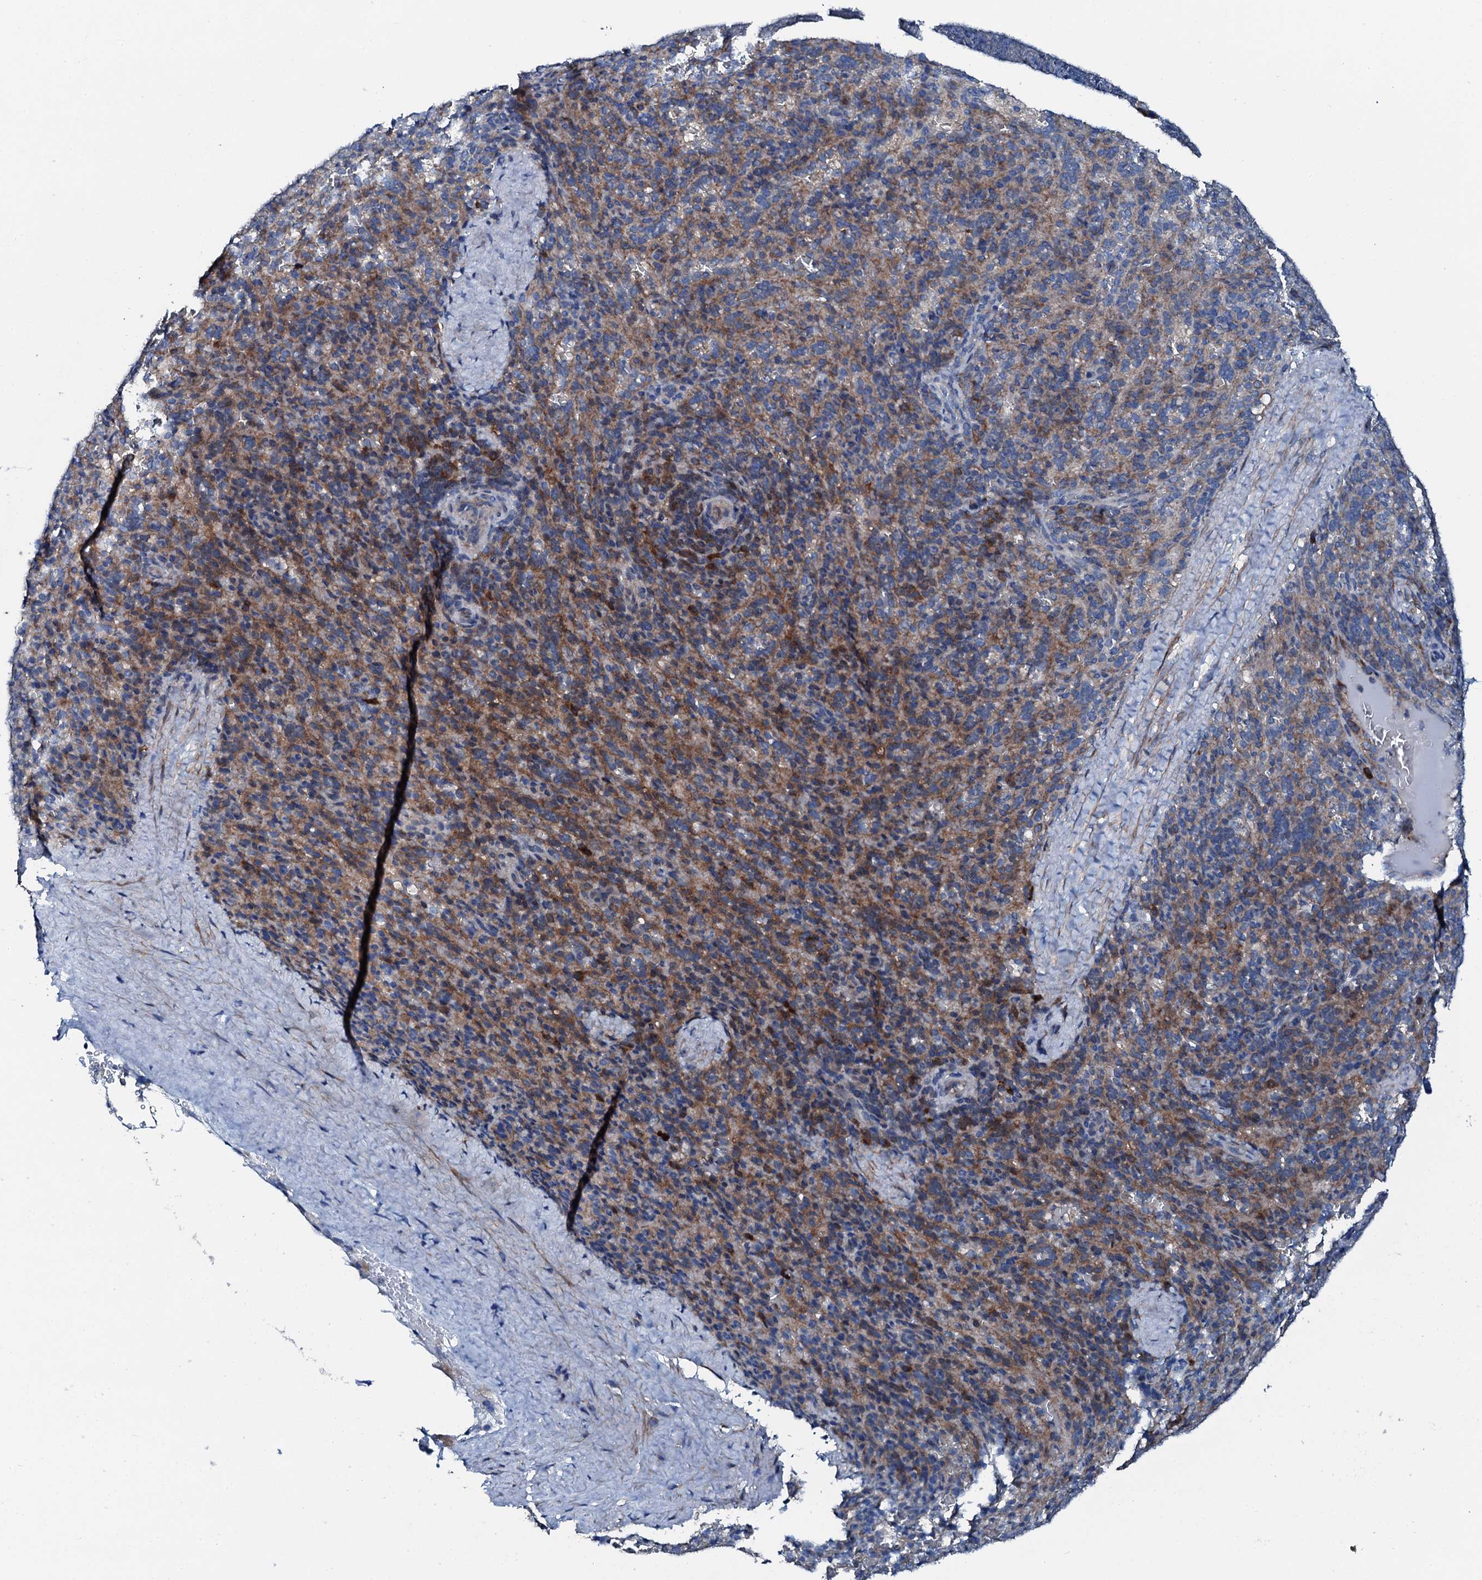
{"staining": {"intensity": "moderate", "quantity": "<25%", "location": "cytoplasmic/membranous"}, "tissue": "spleen", "cell_type": "Cells in red pulp", "image_type": "normal", "snomed": [{"axis": "morphology", "description": "Normal tissue, NOS"}, {"axis": "topography", "description": "Spleen"}], "caption": "An IHC histopathology image of benign tissue is shown. Protein staining in brown highlights moderate cytoplasmic/membranous positivity in spleen within cells in red pulp.", "gene": "GFOD2", "patient": {"sex": "female", "age": 21}}